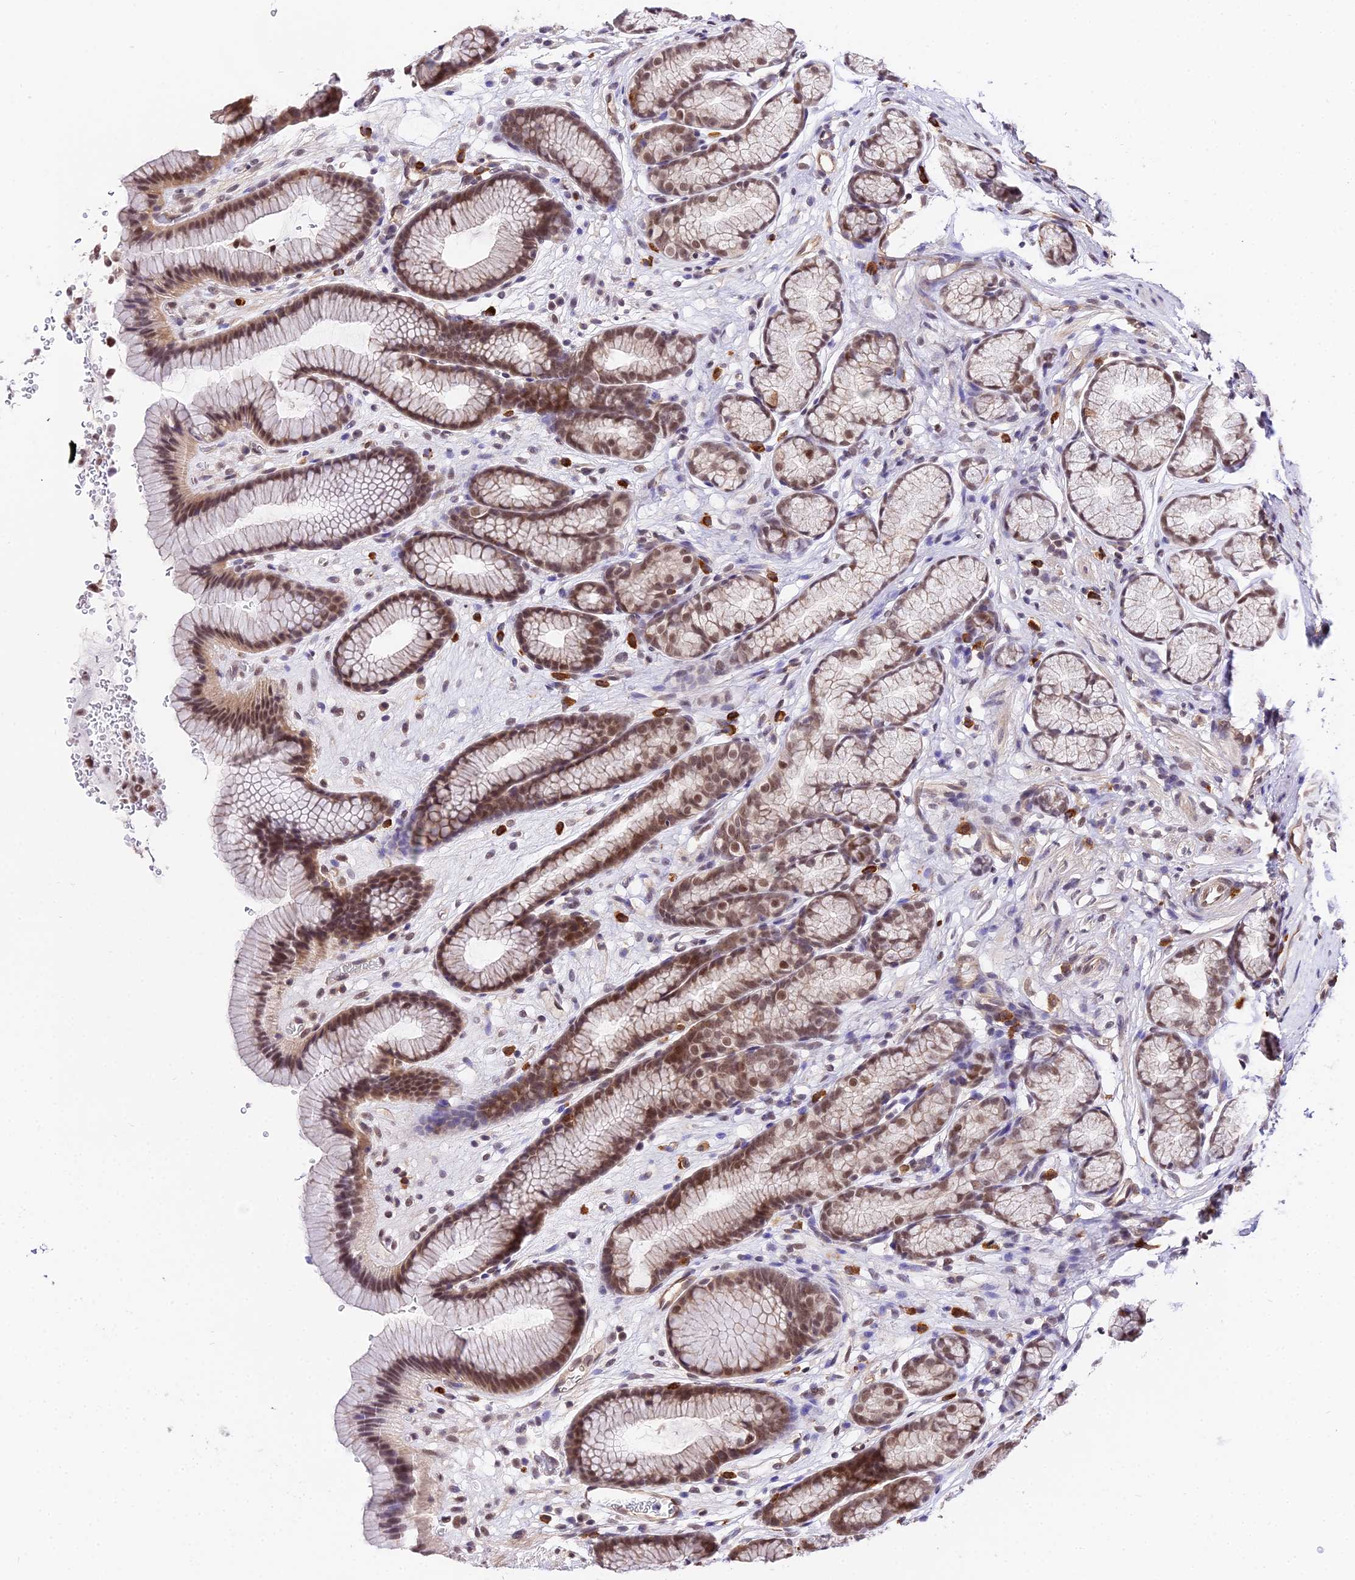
{"staining": {"intensity": "strong", "quantity": "25%-75%", "location": "cytoplasmic/membranous,nuclear"}, "tissue": "stomach", "cell_type": "Glandular cells", "image_type": "normal", "snomed": [{"axis": "morphology", "description": "Normal tissue, NOS"}, {"axis": "topography", "description": "Stomach"}], "caption": "A brown stain shows strong cytoplasmic/membranous,nuclear staining of a protein in glandular cells of benign stomach. The staining was performed using DAB, with brown indicating positive protein expression. Nuclei are stained blue with hematoxylin.", "gene": "POLR2I", "patient": {"sex": "male", "age": 42}}